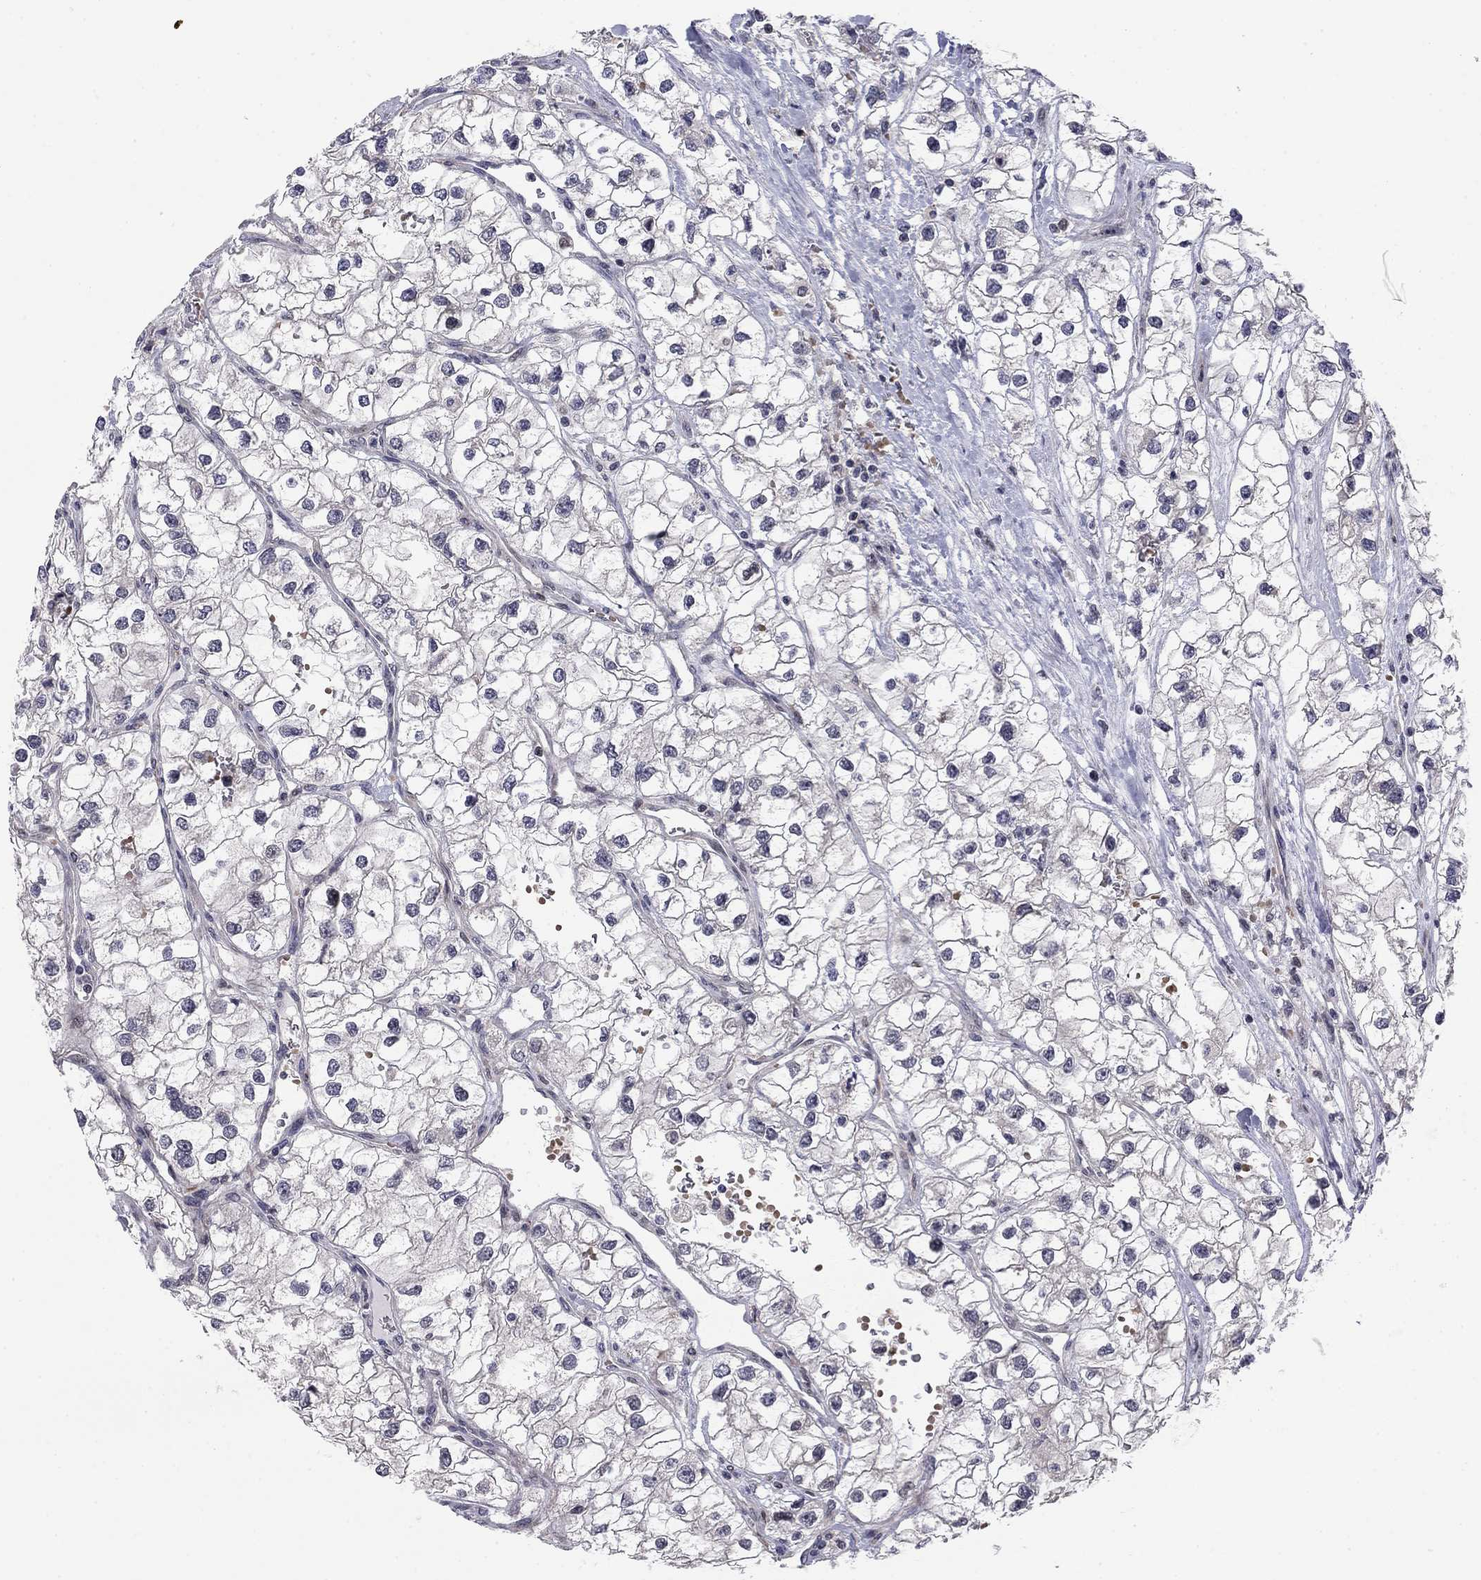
{"staining": {"intensity": "negative", "quantity": "none", "location": "none"}, "tissue": "renal cancer", "cell_type": "Tumor cells", "image_type": "cancer", "snomed": [{"axis": "morphology", "description": "Adenocarcinoma, NOS"}, {"axis": "topography", "description": "Kidney"}], "caption": "This photomicrograph is of renal cancer stained with immunohistochemistry (IHC) to label a protein in brown with the nuclei are counter-stained blue. There is no staining in tumor cells.", "gene": "BCL11A", "patient": {"sex": "male", "age": 59}}